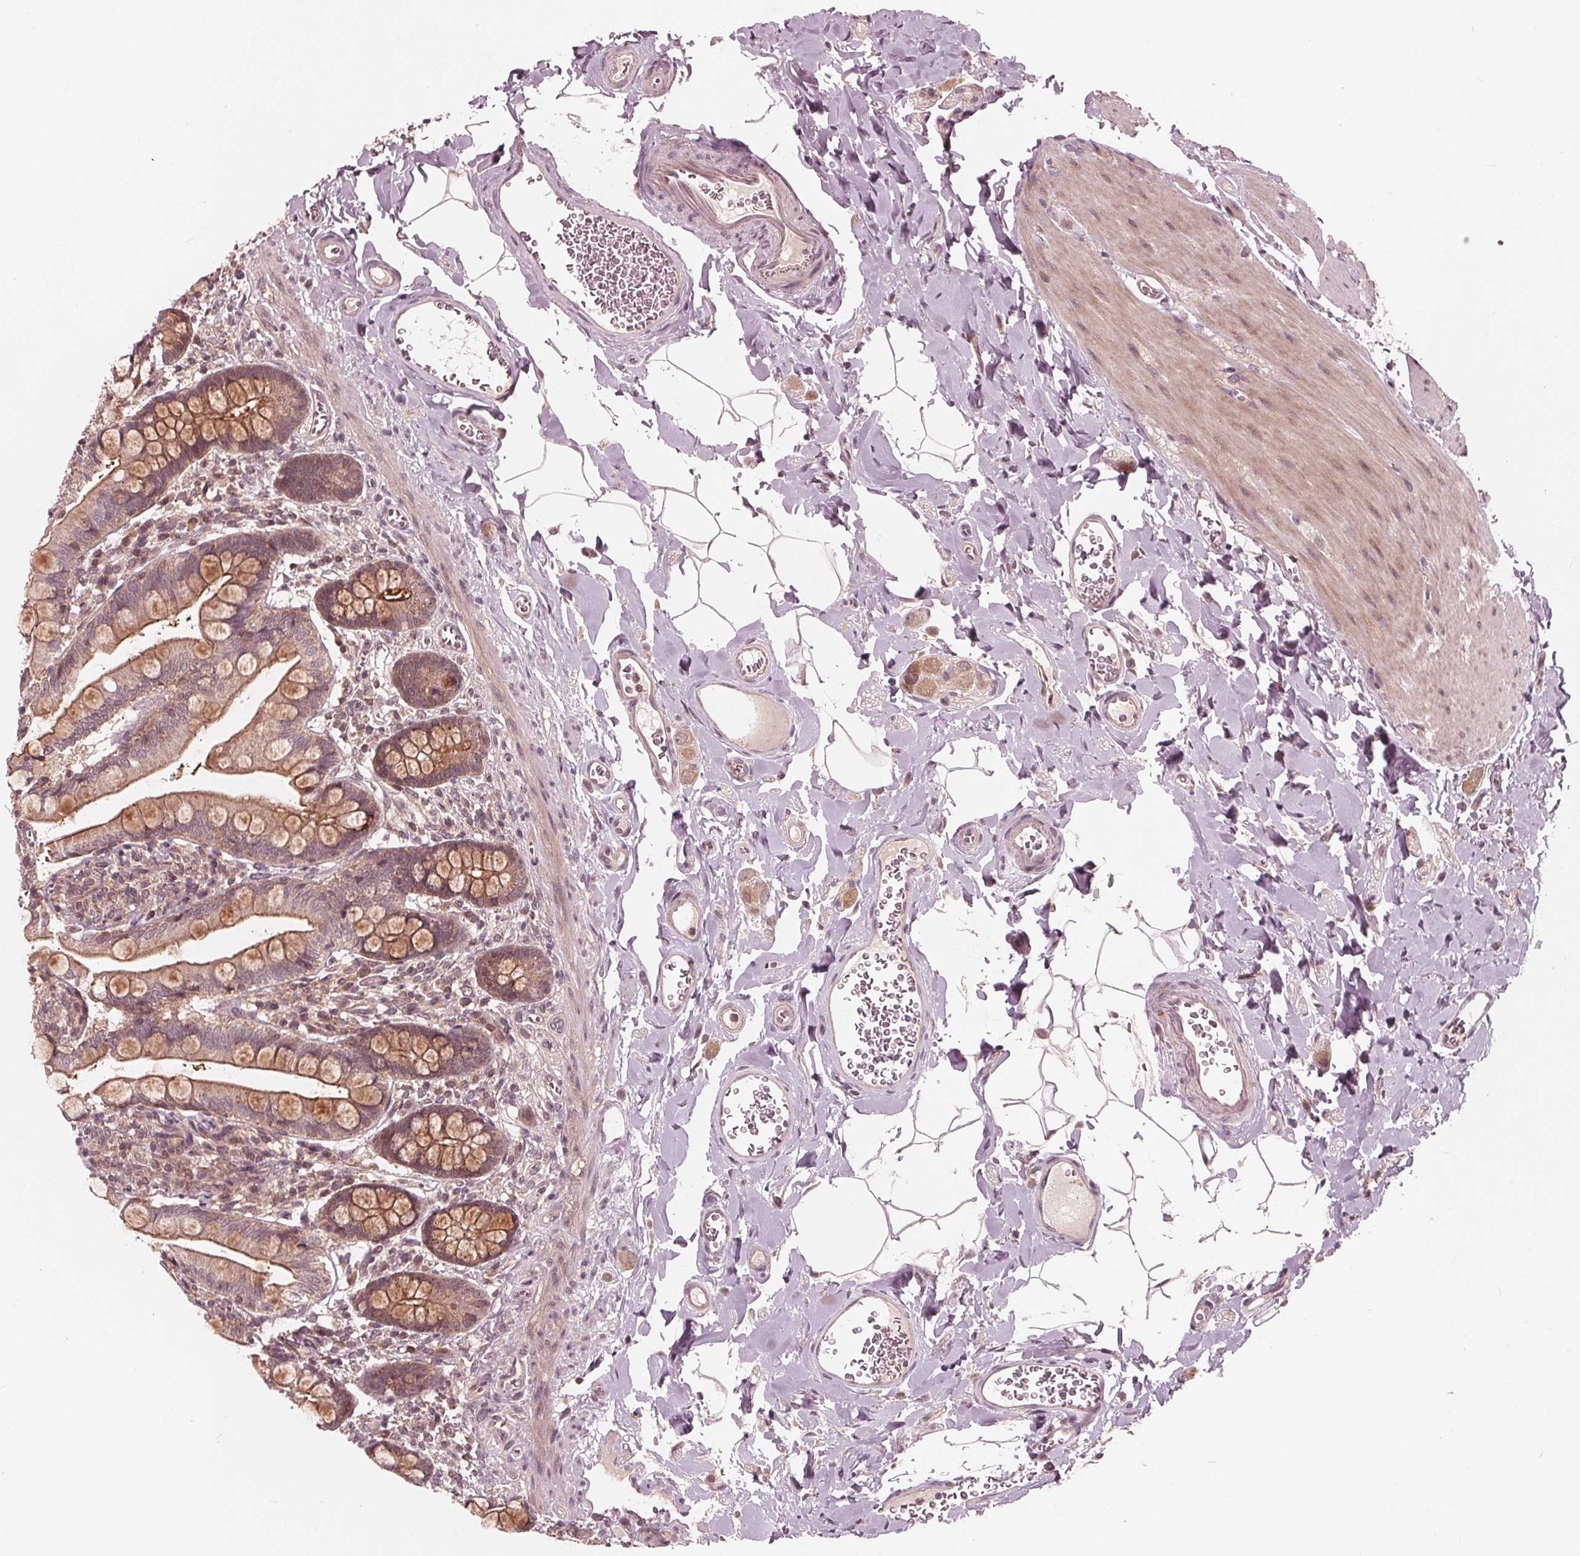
{"staining": {"intensity": "moderate", "quantity": ">75%", "location": "cytoplasmic/membranous"}, "tissue": "small intestine", "cell_type": "Glandular cells", "image_type": "normal", "snomed": [{"axis": "morphology", "description": "Normal tissue, NOS"}, {"axis": "topography", "description": "Small intestine"}], "caption": "Glandular cells show medium levels of moderate cytoplasmic/membranous positivity in approximately >75% of cells in normal human small intestine. (DAB (3,3'-diaminobenzidine) IHC, brown staining for protein, blue staining for nuclei).", "gene": "UBALD1", "patient": {"sex": "female", "age": 56}}